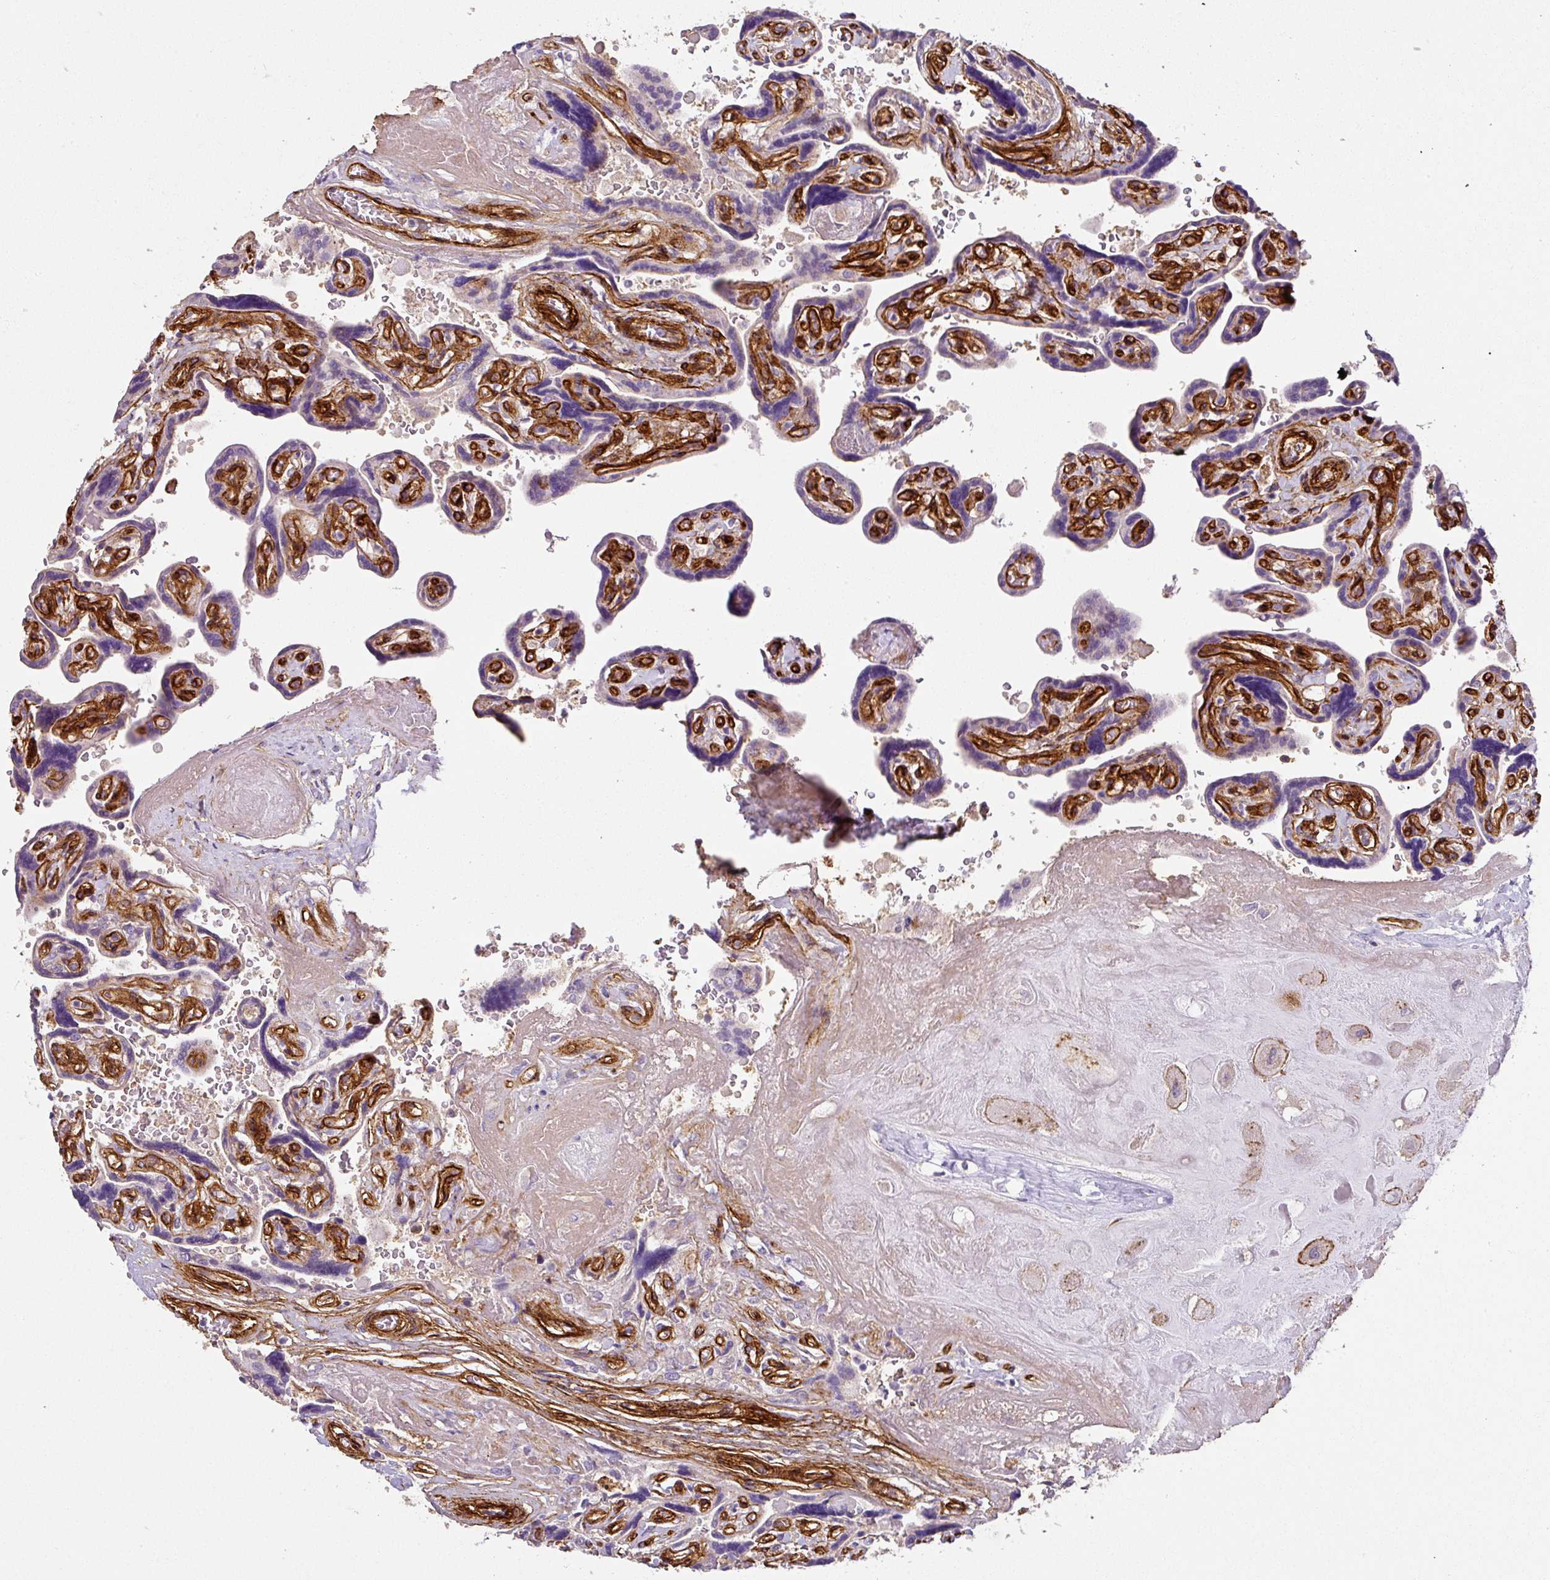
{"staining": {"intensity": "strong", "quantity": "<25%", "location": "cytoplasmic/membranous"}, "tissue": "placenta", "cell_type": "Decidual cells", "image_type": "normal", "snomed": [{"axis": "morphology", "description": "Normal tissue, NOS"}, {"axis": "topography", "description": "Placenta"}], "caption": "High-power microscopy captured an IHC histopathology image of unremarkable placenta, revealing strong cytoplasmic/membranous expression in about <25% of decidual cells.", "gene": "SLC25A17", "patient": {"sex": "female", "age": 32}}